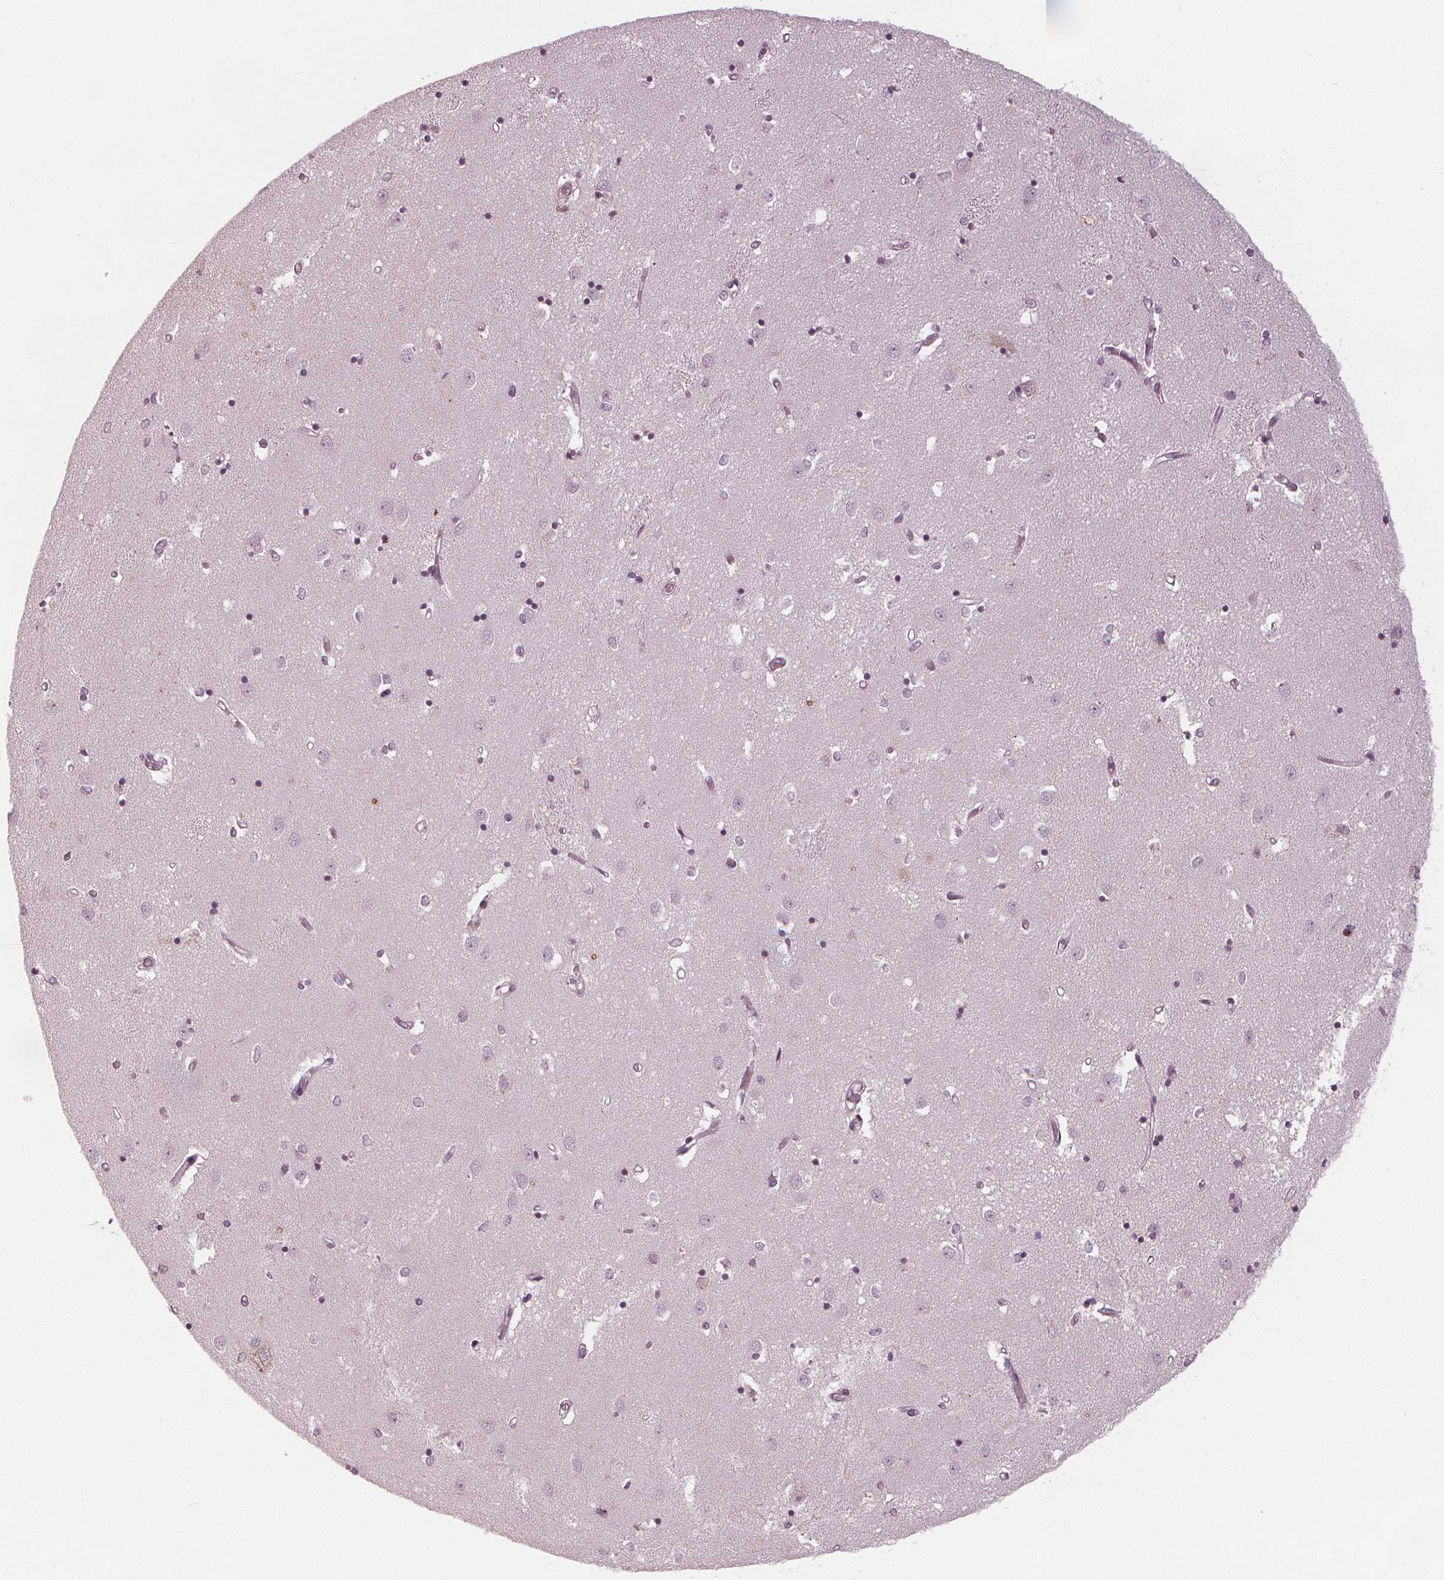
{"staining": {"intensity": "weak", "quantity": "<25%", "location": "nuclear"}, "tissue": "caudate", "cell_type": "Glial cells", "image_type": "normal", "snomed": [{"axis": "morphology", "description": "Normal tissue, NOS"}, {"axis": "topography", "description": "Lateral ventricle wall"}], "caption": "The photomicrograph demonstrates no significant expression in glial cells of caudate. (IHC, brightfield microscopy, high magnification).", "gene": "SQSTM1", "patient": {"sex": "male", "age": 54}}